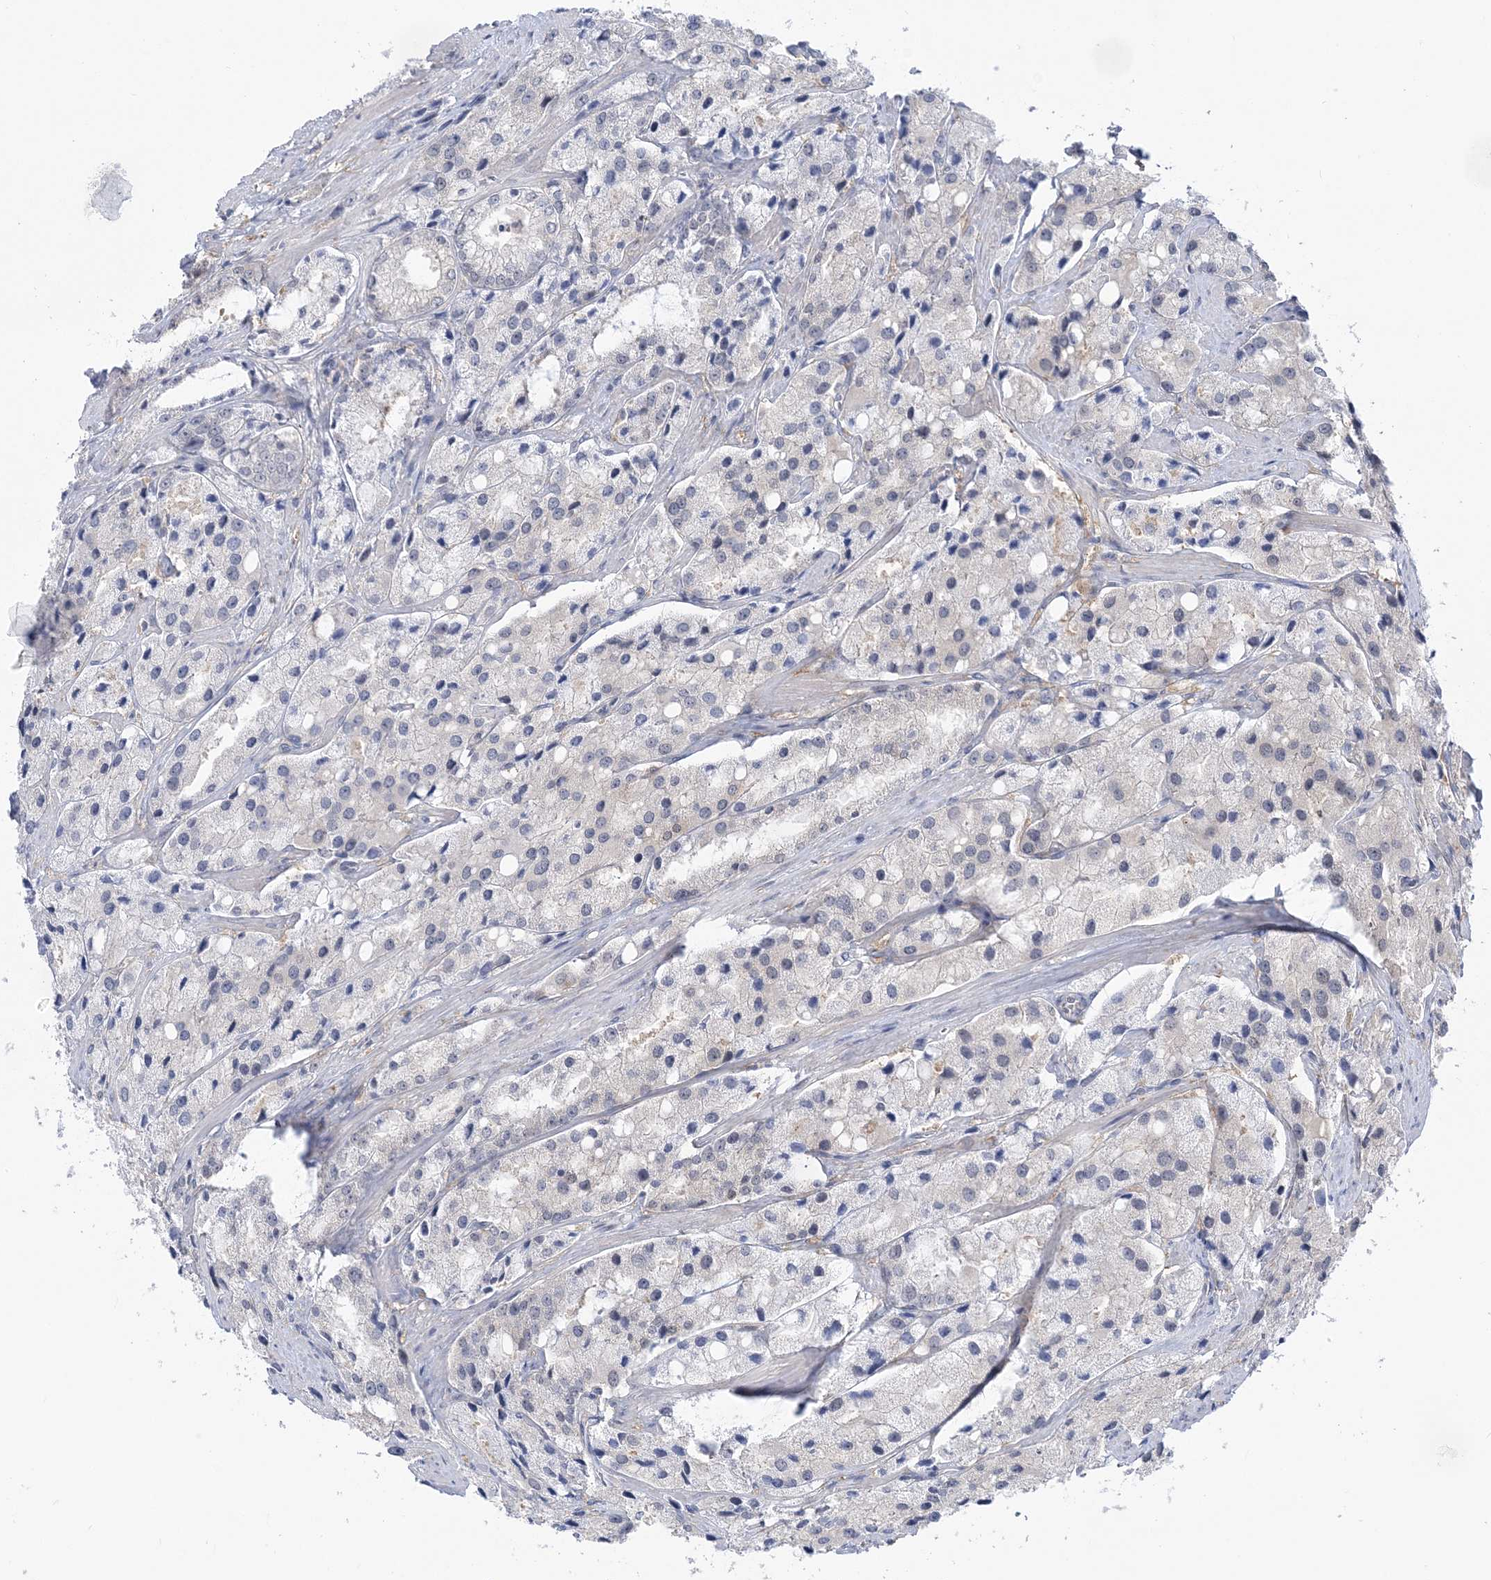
{"staining": {"intensity": "negative", "quantity": "none", "location": "none"}, "tissue": "prostate cancer", "cell_type": "Tumor cells", "image_type": "cancer", "snomed": [{"axis": "morphology", "description": "Adenocarcinoma, High grade"}, {"axis": "topography", "description": "Prostate"}], "caption": "Tumor cells are negative for protein expression in human prostate high-grade adenocarcinoma. The staining was performed using DAB (3,3'-diaminobenzidine) to visualize the protein expression in brown, while the nuclei were stained in blue with hematoxylin (Magnification: 20x).", "gene": "THADA", "patient": {"sex": "male", "age": 66}}